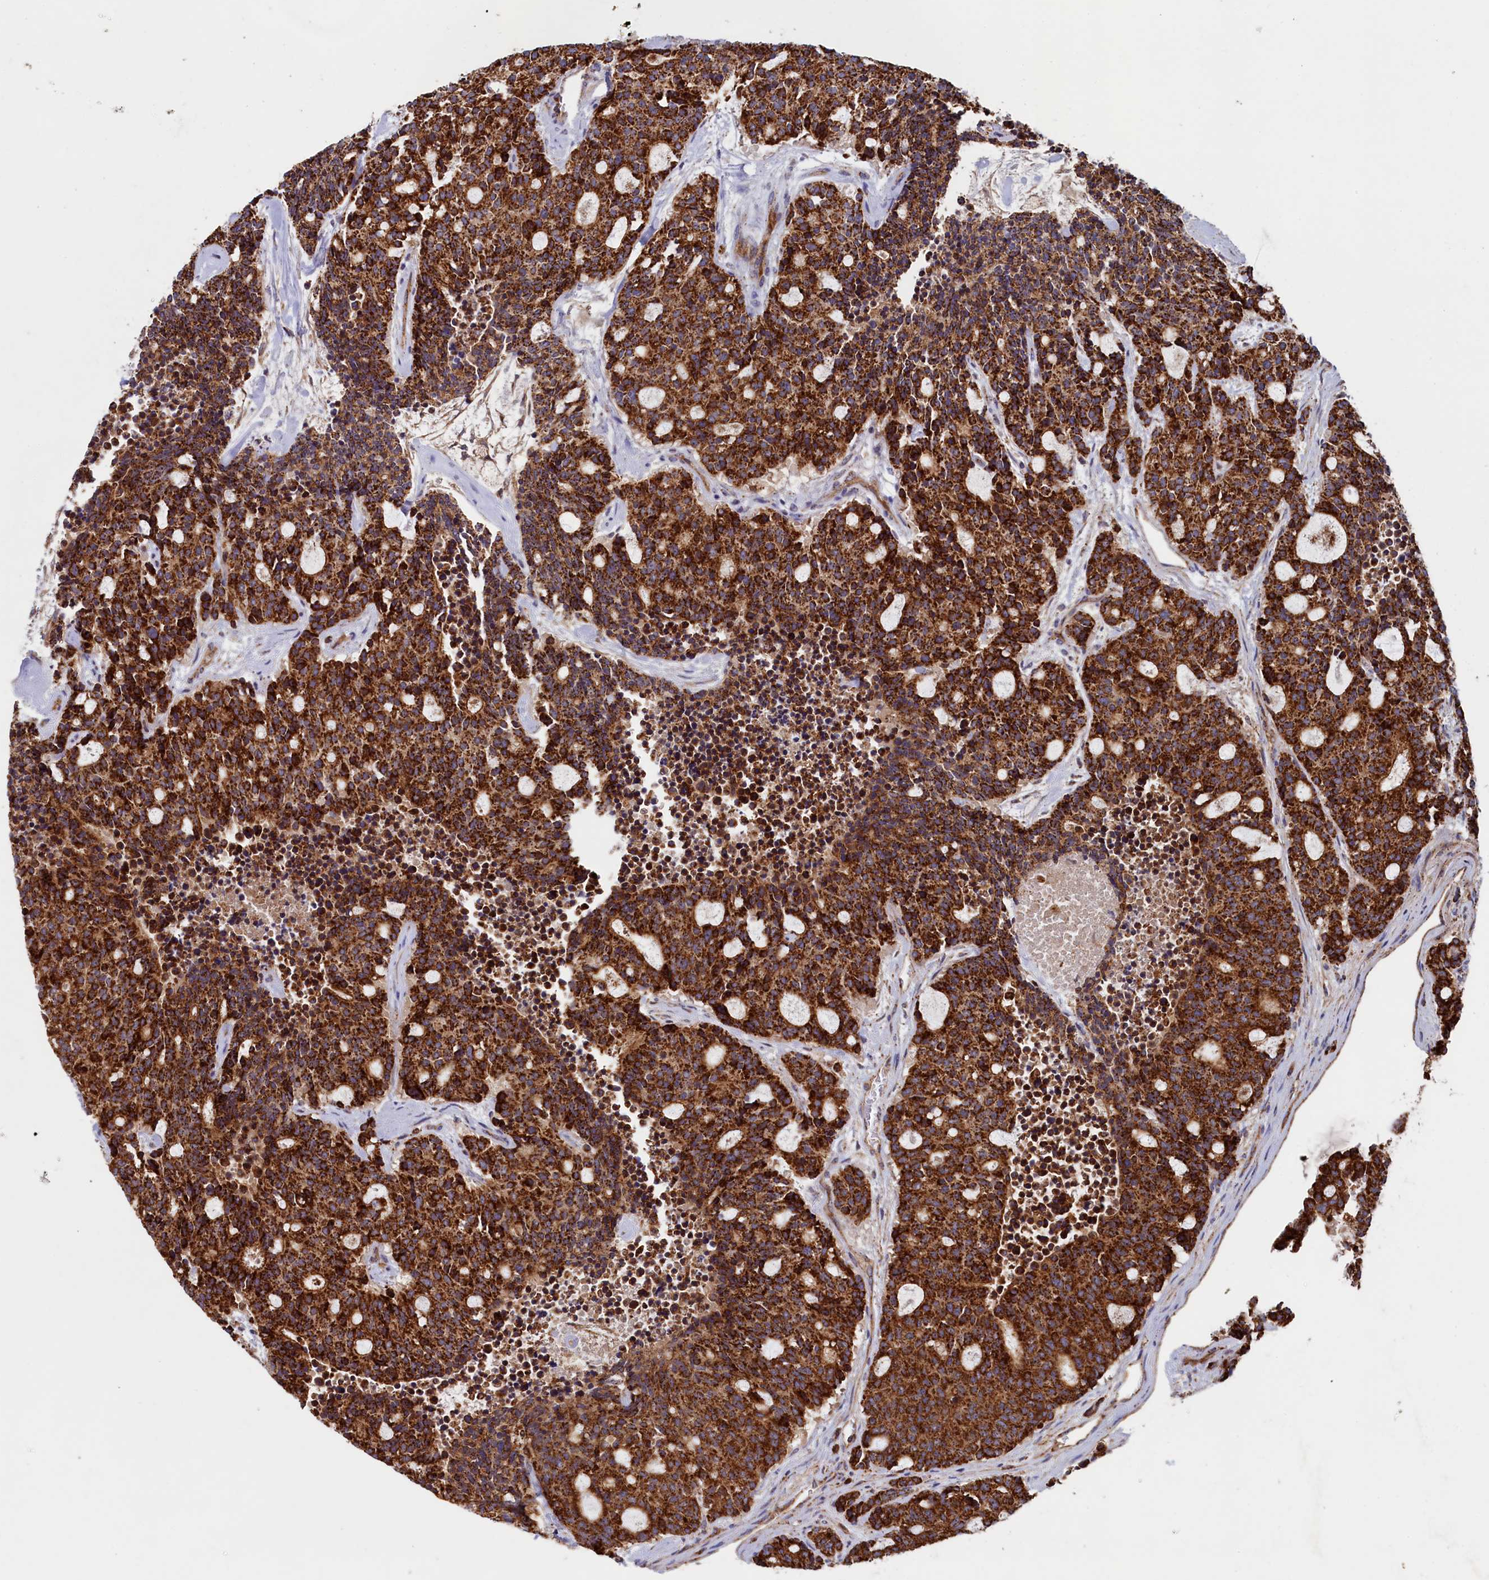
{"staining": {"intensity": "strong", "quantity": ">75%", "location": "cytoplasmic/membranous"}, "tissue": "carcinoid", "cell_type": "Tumor cells", "image_type": "cancer", "snomed": [{"axis": "morphology", "description": "Carcinoid, malignant, NOS"}, {"axis": "topography", "description": "Pancreas"}], "caption": "There is high levels of strong cytoplasmic/membranous positivity in tumor cells of malignant carcinoid, as demonstrated by immunohistochemical staining (brown color).", "gene": "UBE3B", "patient": {"sex": "female", "age": 54}}